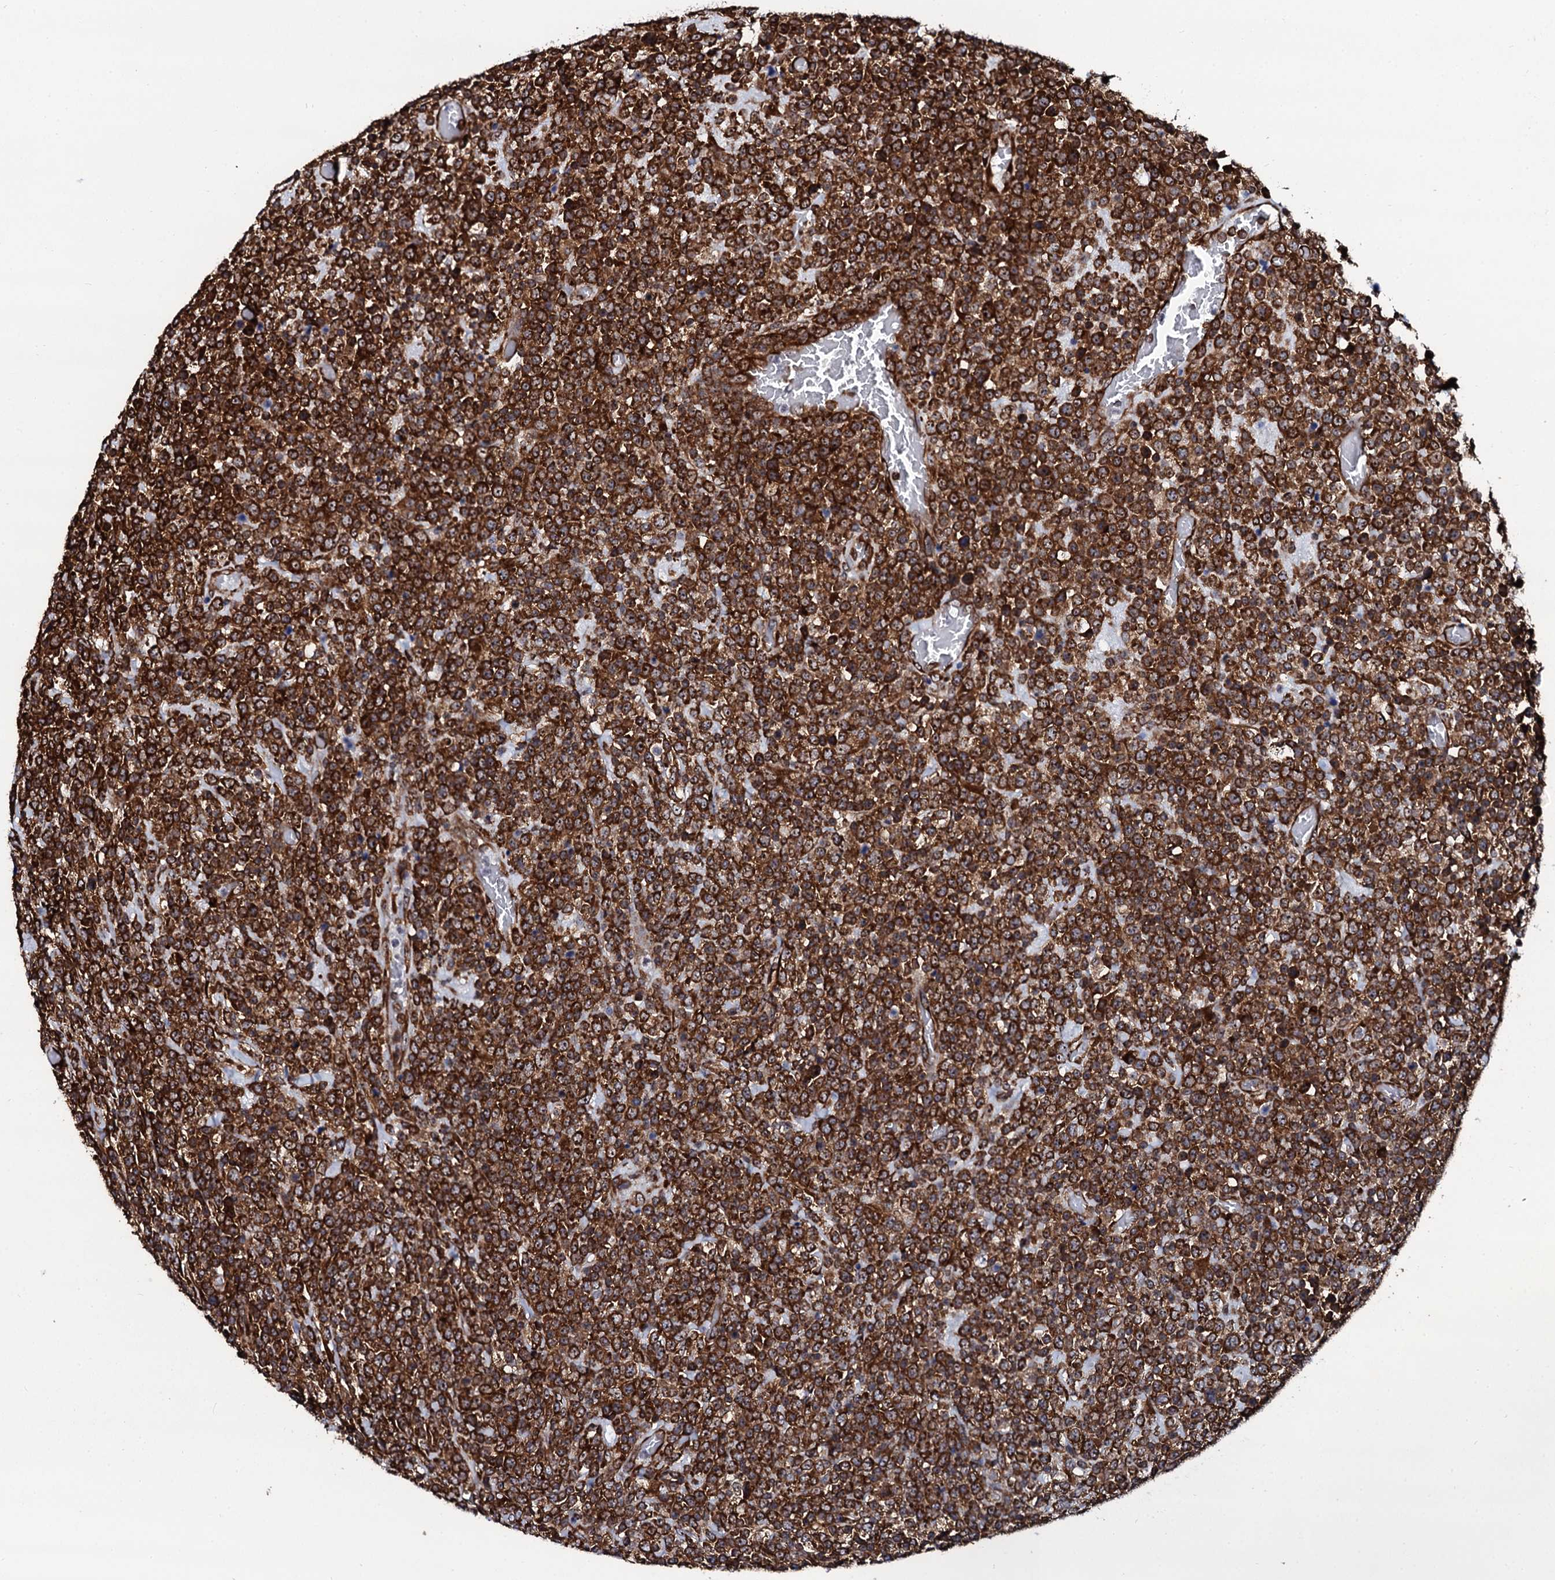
{"staining": {"intensity": "strong", "quantity": ">75%", "location": "cytoplasmic/membranous"}, "tissue": "lymphoma", "cell_type": "Tumor cells", "image_type": "cancer", "snomed": [{"axis": "morphology", "description": "Malignant lymphoma, non-Hodgkin's type, High grade"}, {"axis": "topography", "description": "Colon"}], "caption": "Lymphoma stained for a protein (brown) shows strong cytoplasmic/membranous positive positivity in approximately >75% of tumor cells.", "gene": "SPTY2D1", "patient": {"sex": "female", "age": 53}}